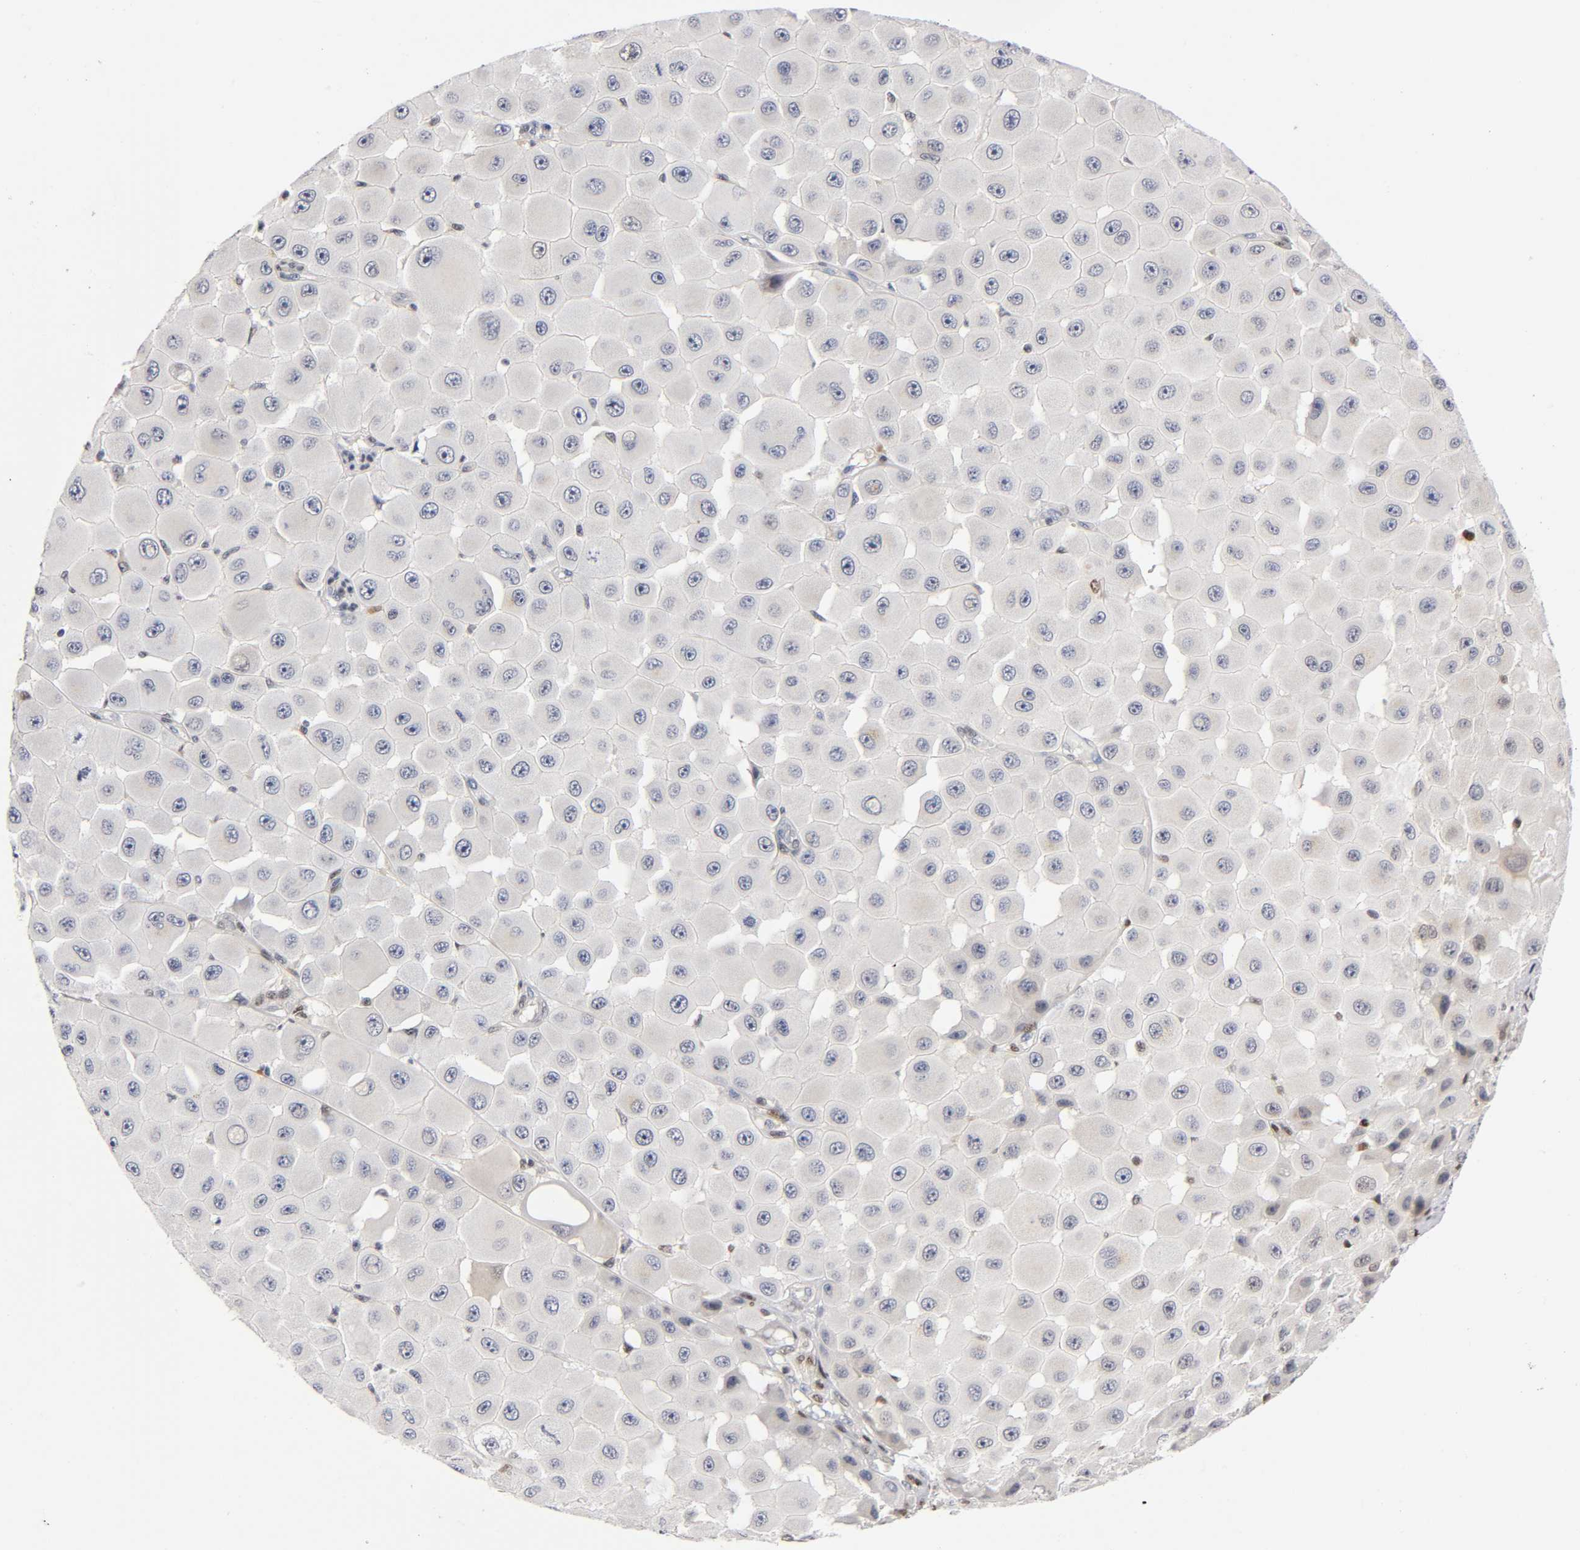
{"staining": {"intensity": "negative", "quantity": "none", "location": "none"}, "tissue": "melanoma", "cell_type": "Tumor cells", "image_type": "cancer", "snomed": [{"axis": "morphology", "description": "Malignant melanoma, NOS"}, {"axis": "topography", "description": "Skin"}], "caption": "Melanoma was stained to show a protein in brown. There is no significant positivity in tumor cells.", "gene": "RUNX1", "patient": {"sex": "female", "age": 81}}